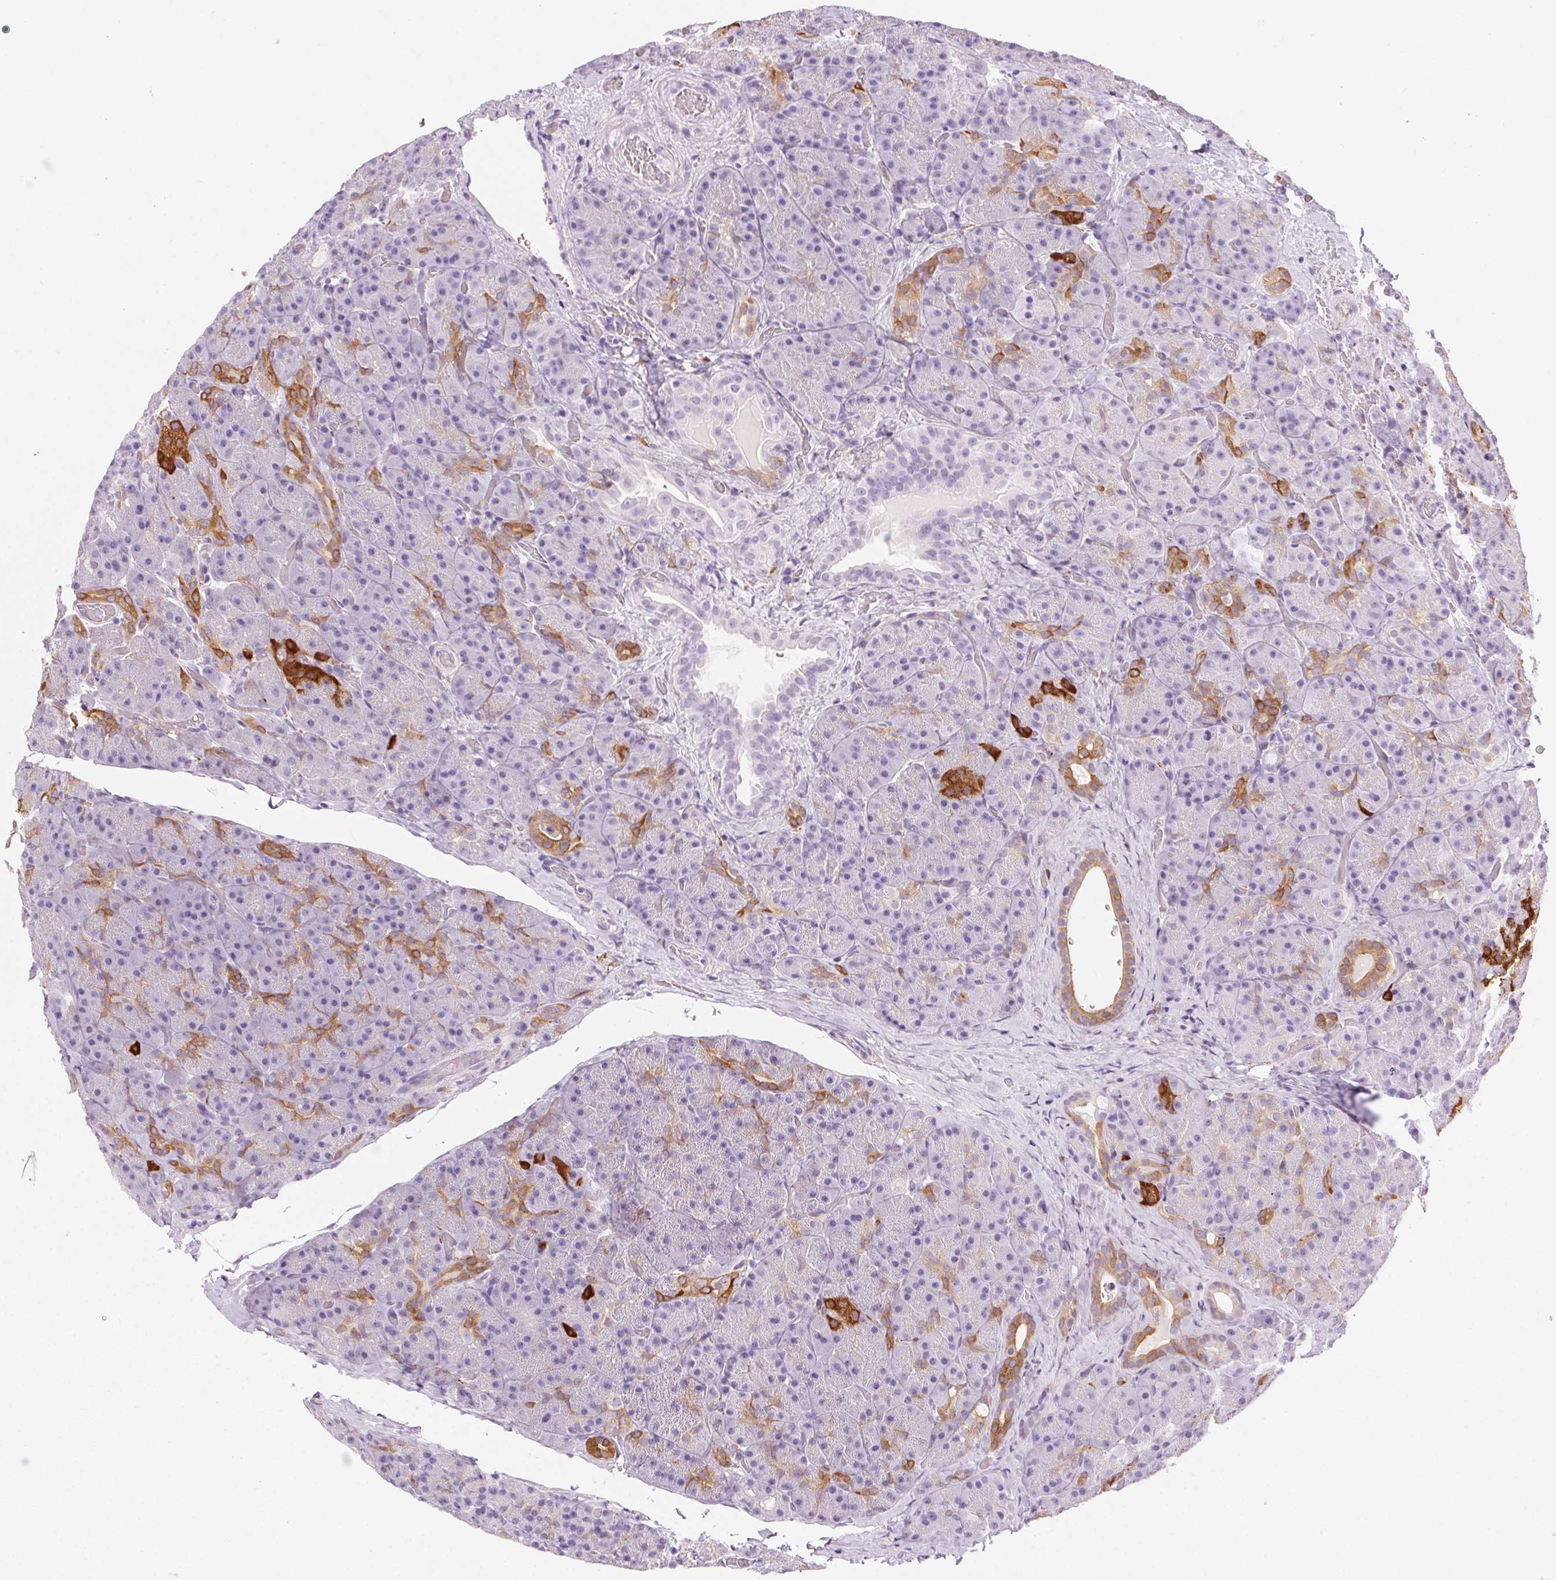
{"staining": {"intensity": "strong", "quantity": "<25%", "location": "cytoplasmic/membranous"}, "tissue": "pancreas", "cell_type": "Exocrine glandular cells", "image_type": "normal", "snomed": [{"axis": "morphology", "description": "Normal tissue, NOS"}, {"axis": "topography", "description": "Pancreas"}], "caption": "Pancreas stained with immunohistochemistry exhibits strong cytoplasmic/membranous positivity in about <25% of exocrine glandular cells. (brown staining indicates protein expression, while blue staining denotes nuclei).", "gene": "CADPS", "patient": {"sex": "male", "age": 57}}